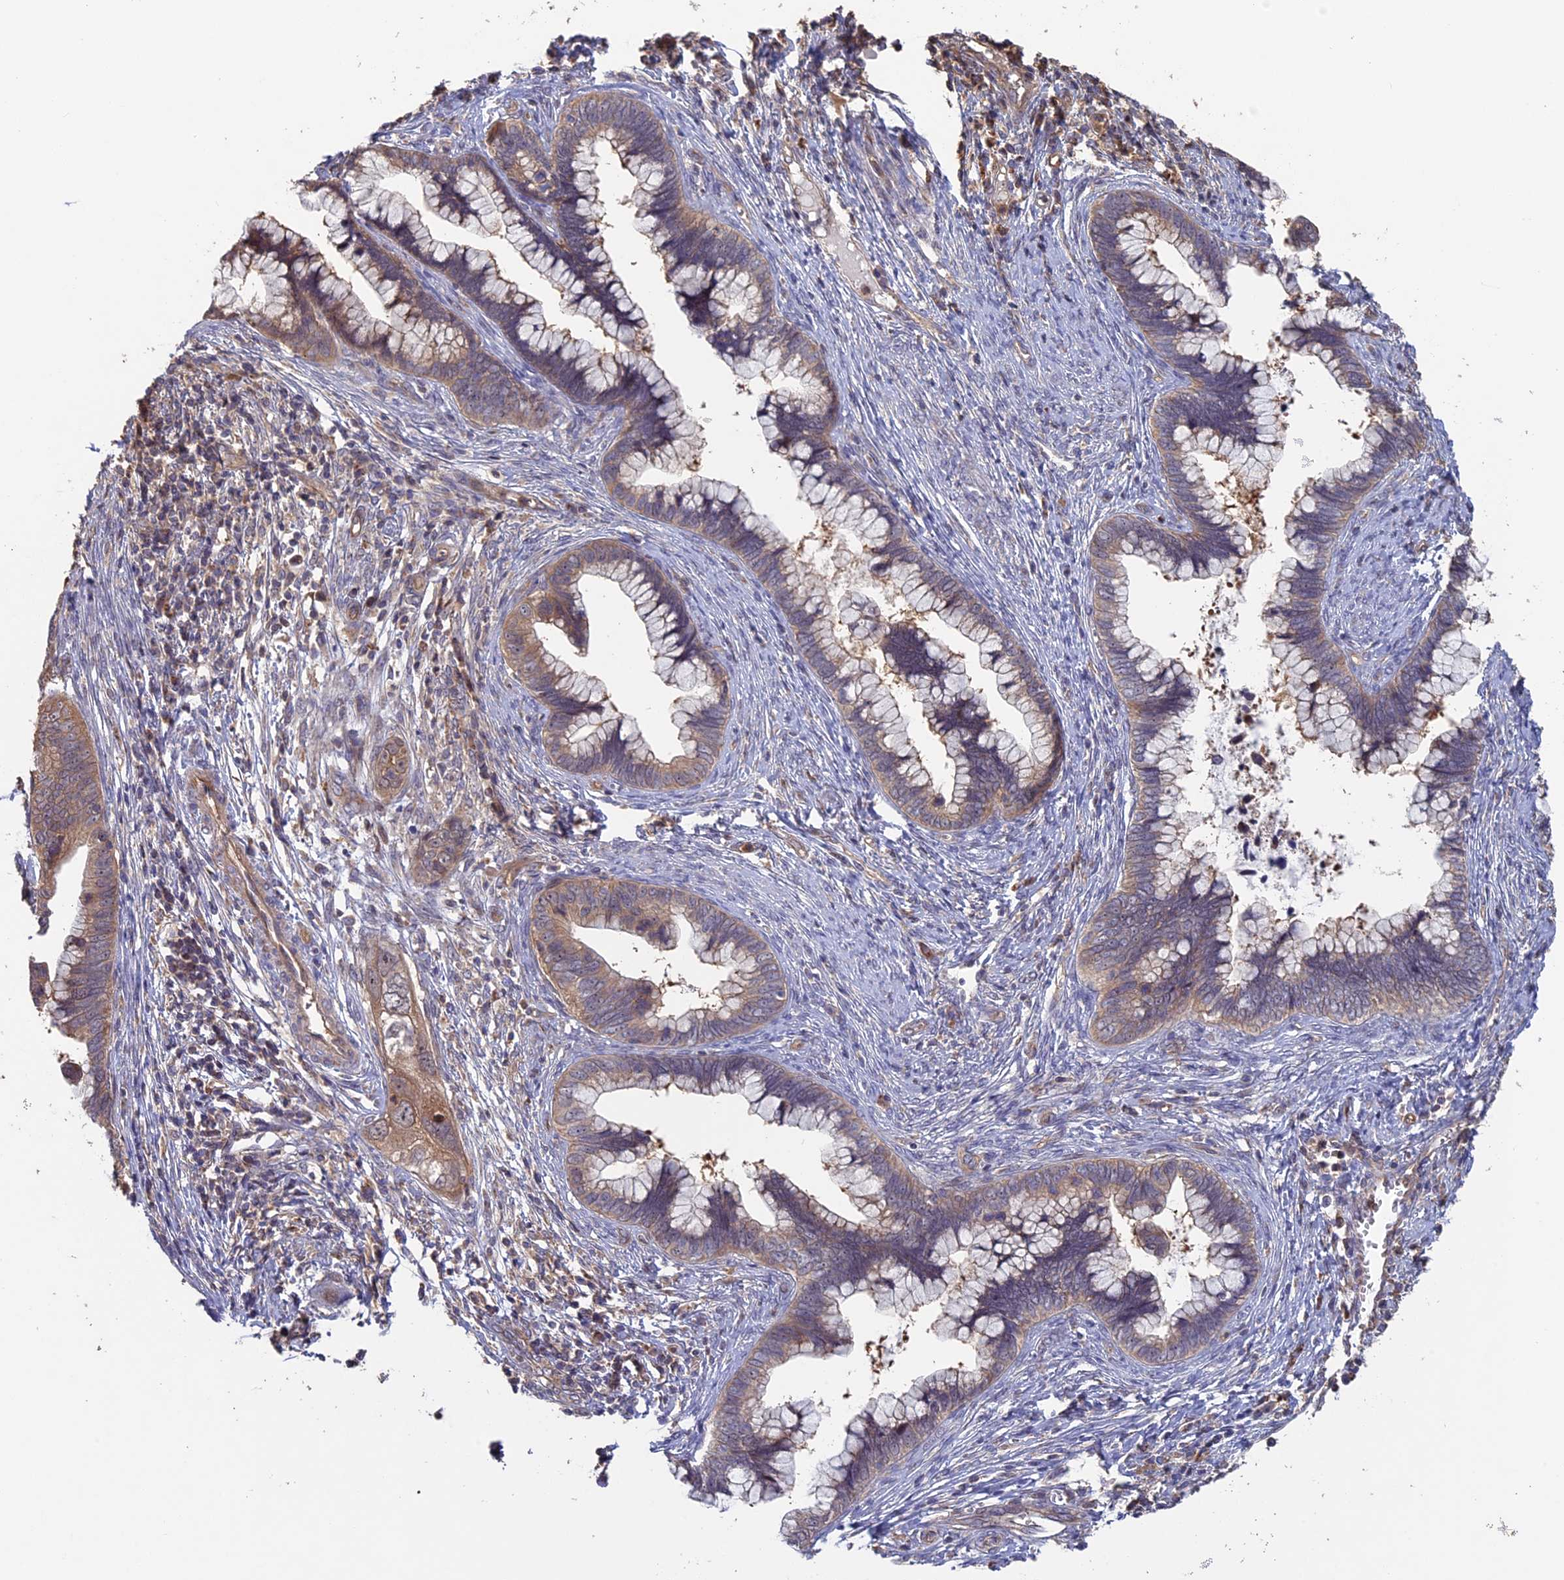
{"staining": {"intensity": "weak", "quantity": ">75%", "location": "cytoplasmic/membranous,nuclear"}, "tissue": "cervical cancer", "cell_type": "Tumor cells", "image_type": "cancer", "snomed": [{"axis": "morphology", "description": "Adenocarcinoma, NOS"}, {"axis": "topography", "description": "Cervix"}], "caption": "A low amount of weak cytoplasmic/membranous and nuclear positivity is identified in approximately >75% of tumor cells in cervical cancer tissue. Using DAB (brown) and hematoxylin (blue) stains, captured at high magnification using brightfield microscopy.", "gene": "FERMT1", "patient": {"sex": "female", "age": 44}}